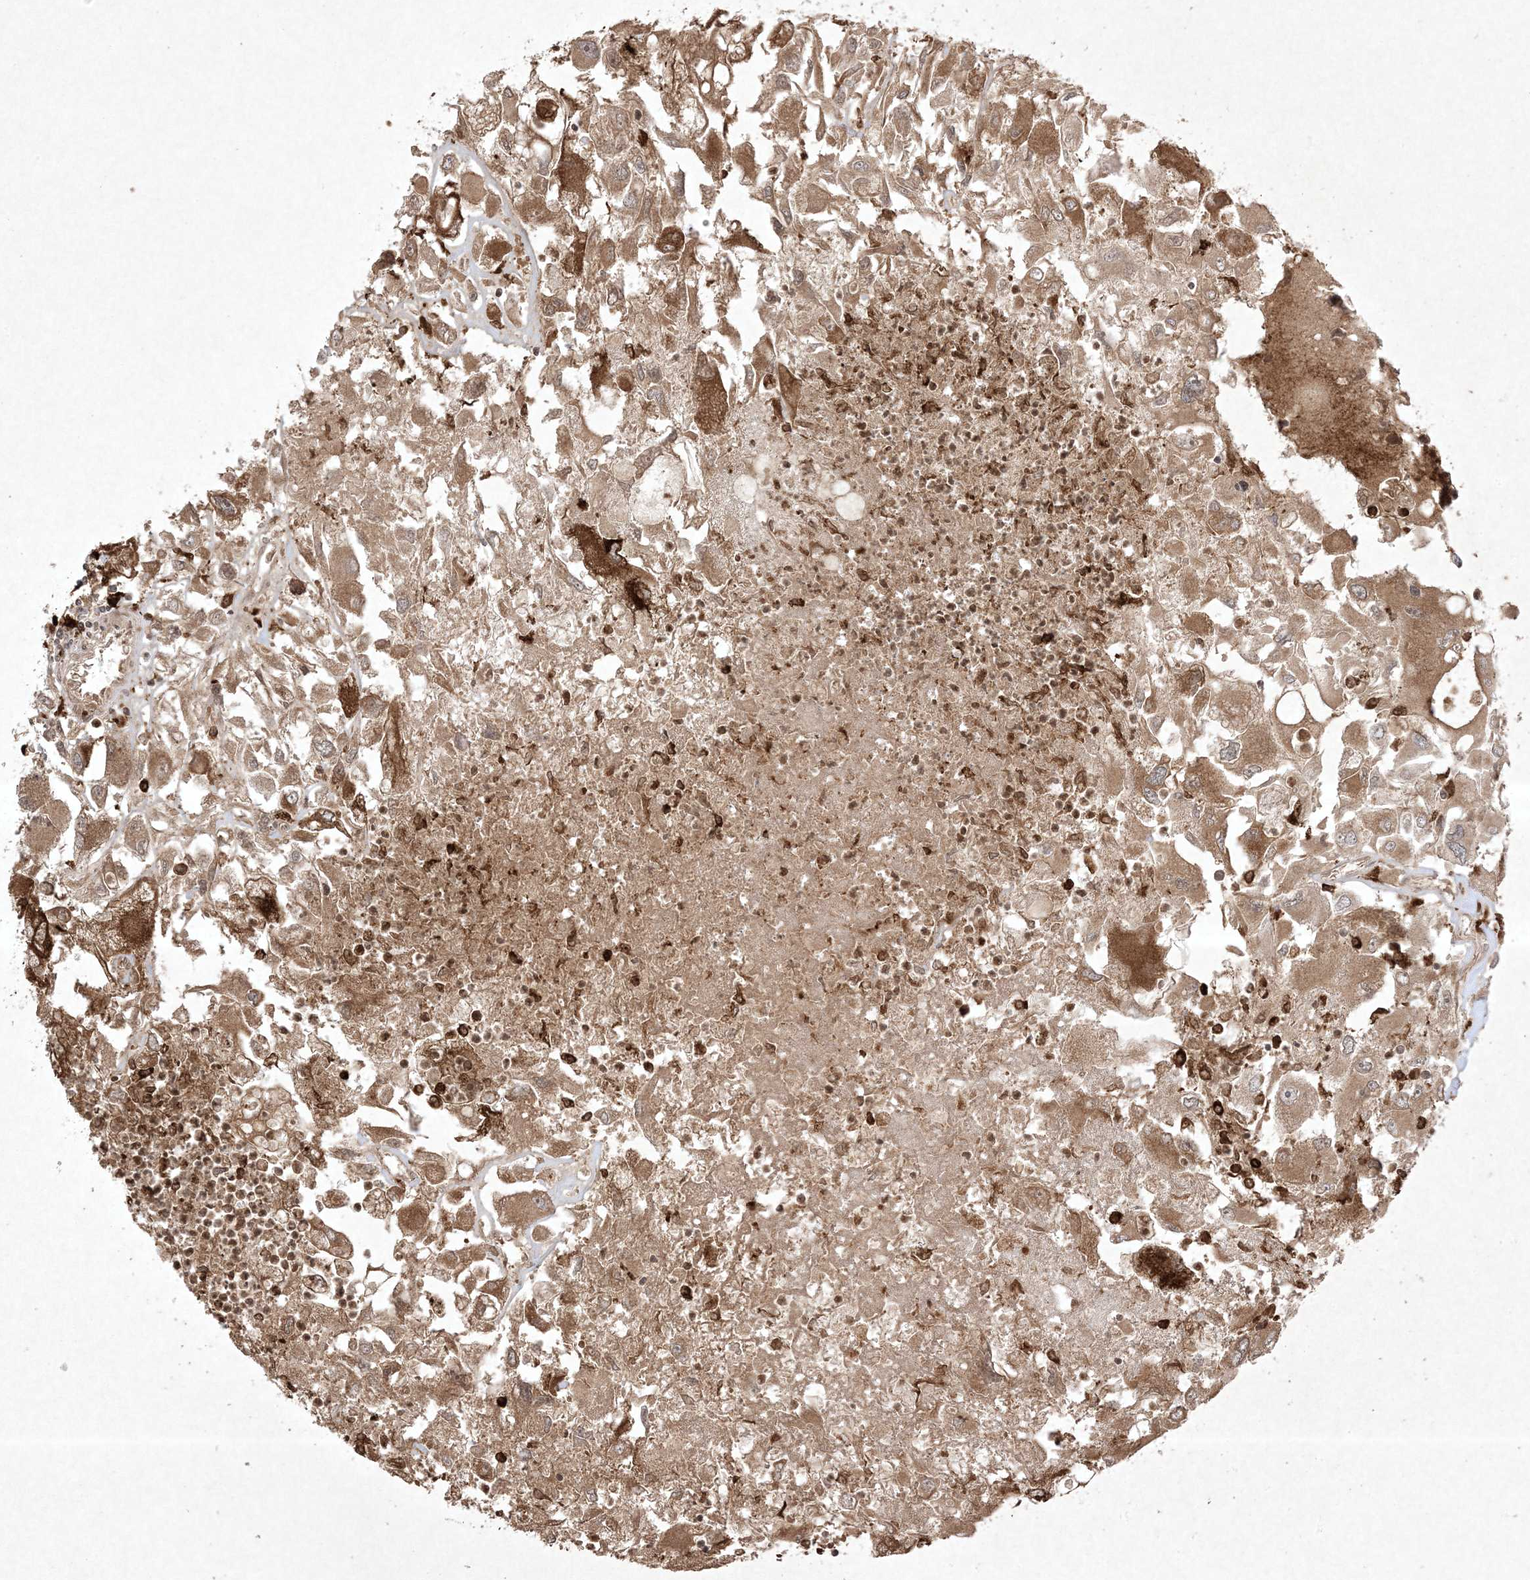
{"staining": {"intensity": "moderate", "quantity": ">75%", "location": "cytoplasmic/membranous"}, "tissue": "renal cancer", "cell_type": "Tumor cells", "image_type": "cancer", "snomed": [{"axis": "morphology", "description": "Adenocarcinoma, NOS"}, {"axis": "topography", "description": "Kidney"}], "caption": "Adenocarcinoma (renal) stained with IHC demonstrates moderate cytoplasmic/membranous staining in about >75% of tumor cells.", "gene": "PTK6", "patient": {"sex": "female", "age": 52}}